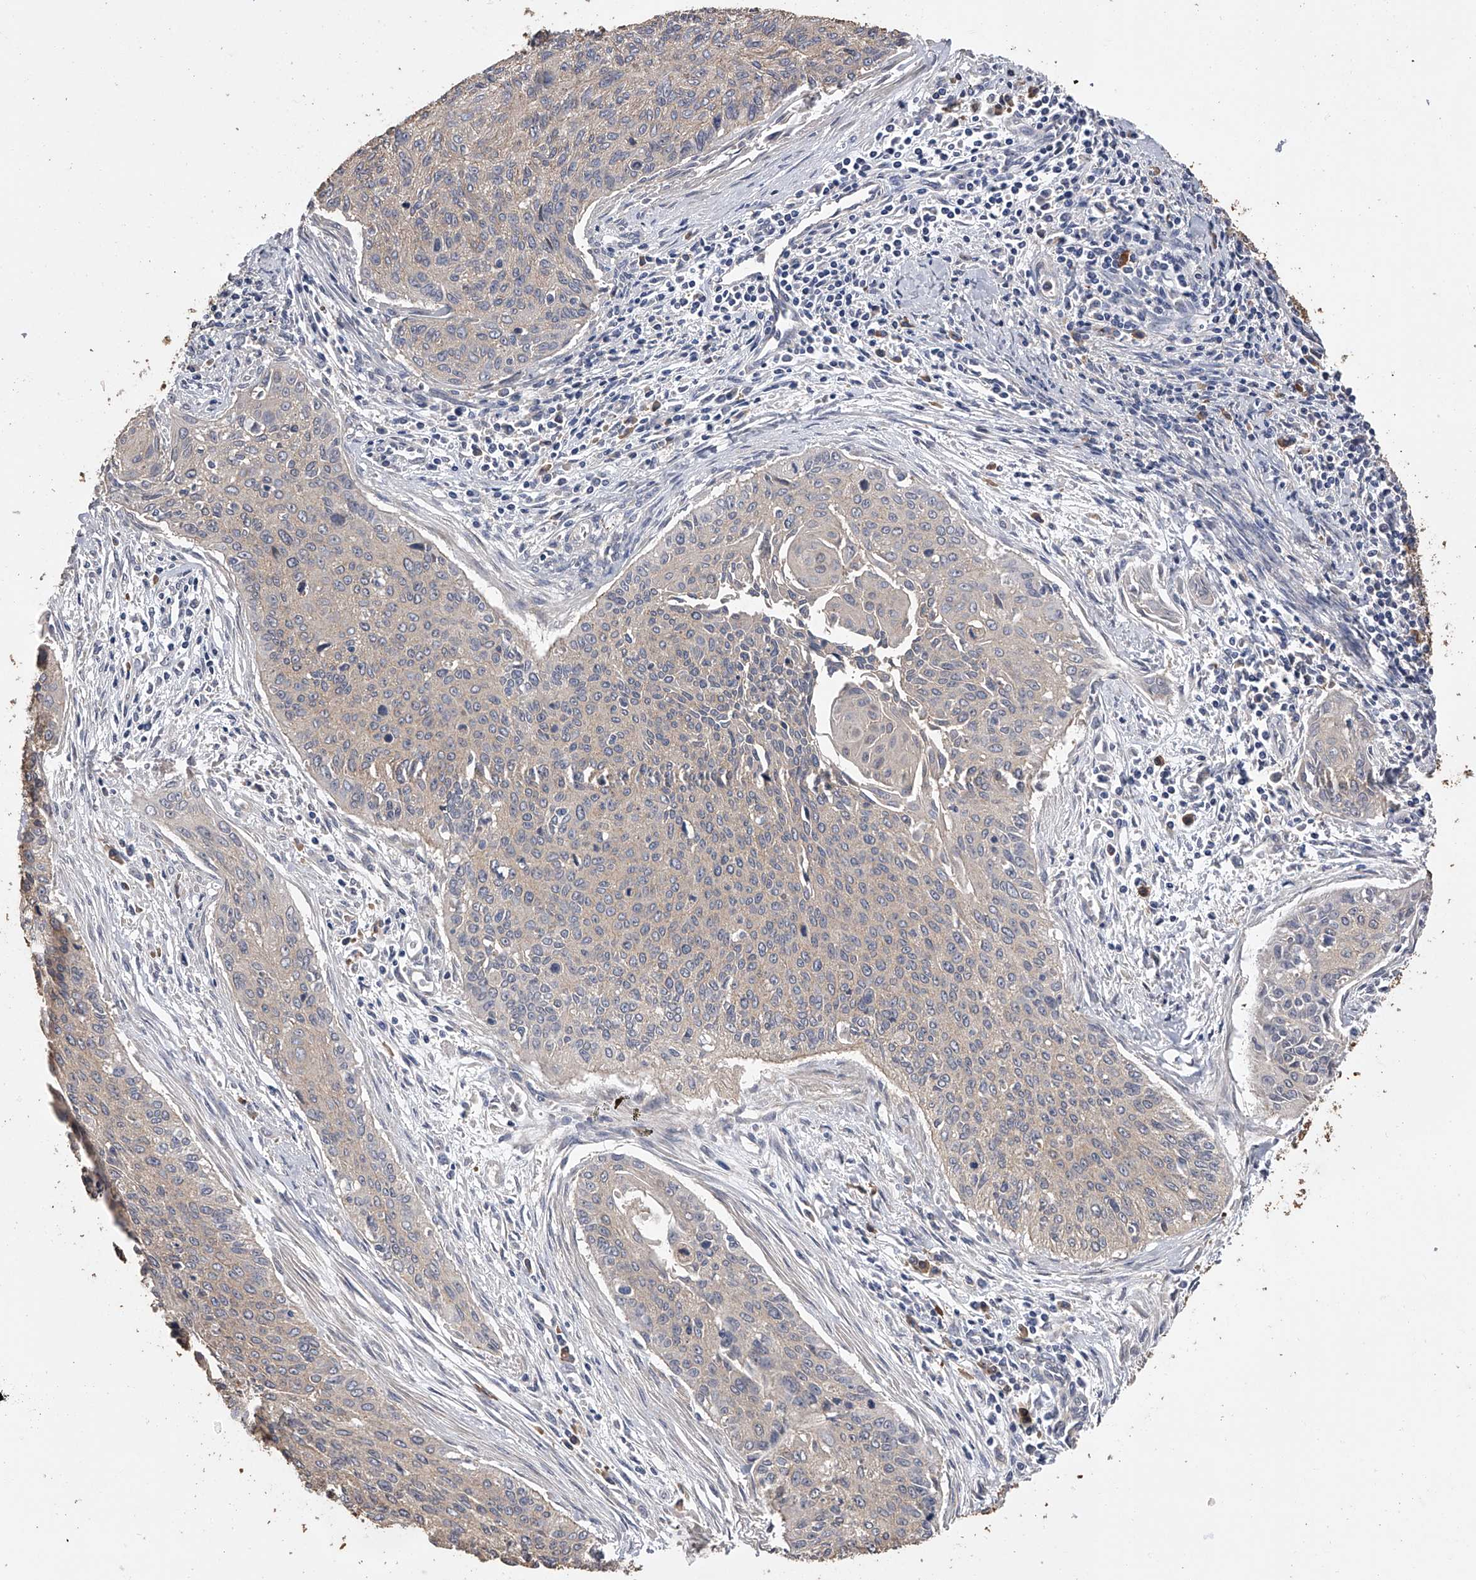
{"staining": {"intensity": "weak", "quantity": "25%-75%", "location": "cytoplasmic/membranous"}, "tissue": "cervical cancer", "cell_type": "Tumor cells", "image_type": "cancer", "snomed": [{"axis": "morphology", "description": "Squamous cell carcinoma, NOS"}, {"axis": "topography", "description": "Cervix"}], "caption": "A high-resolution photomicrograph shows immunohistochemistry staining of cervical squamous cell carcinoma, which demonstrates weak cytoplasmic/membranous expression in approximately 25%-75% of tumor cells. The protein is stained brown, and the nuclei are stained in blue (DAB (3,3'-diaminobenzidine) IHC with brightfield microscopy, high magnification).", "gene": "ZNF343", "patient": {"sex": "female", "age": 55}}